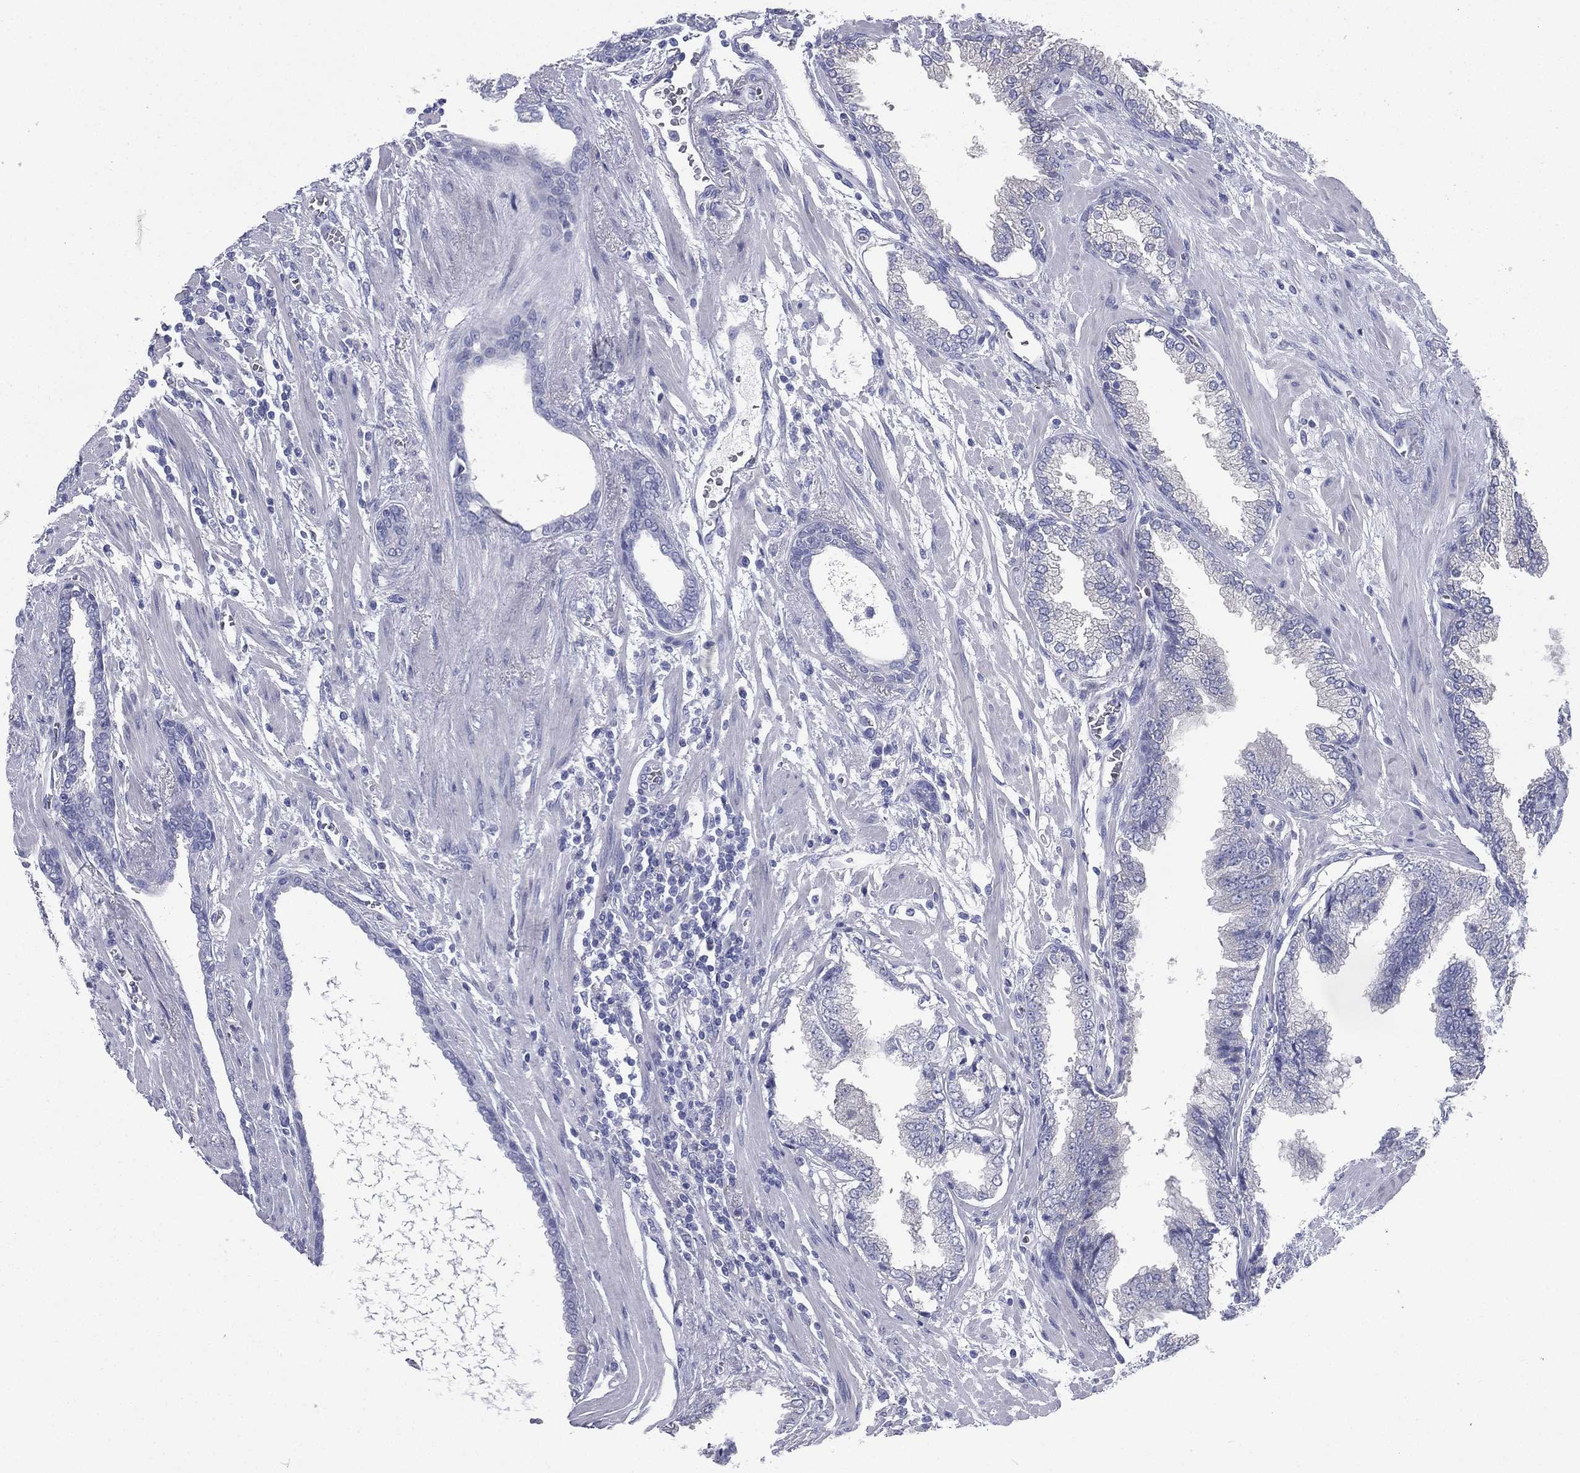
{"staining": {"intensity": "negative", "quantity": "none", "location": "none"}, "tissue": "prostate cancer", "cell_type": "Tumor cells", "image_type": "cancer", "snomed": [{"axis": "morphology", "description": "Adenocarcinoma, Low grade"}, {"axis": "topography", "description": "Prostate"}], "caption": "Low-grade adenocarcinoma (prostate) stained for a protein using IHC exhibits no expression tumor cells.", "gene": "FCER2", "patient": {"sex": "male", "age": 69}}